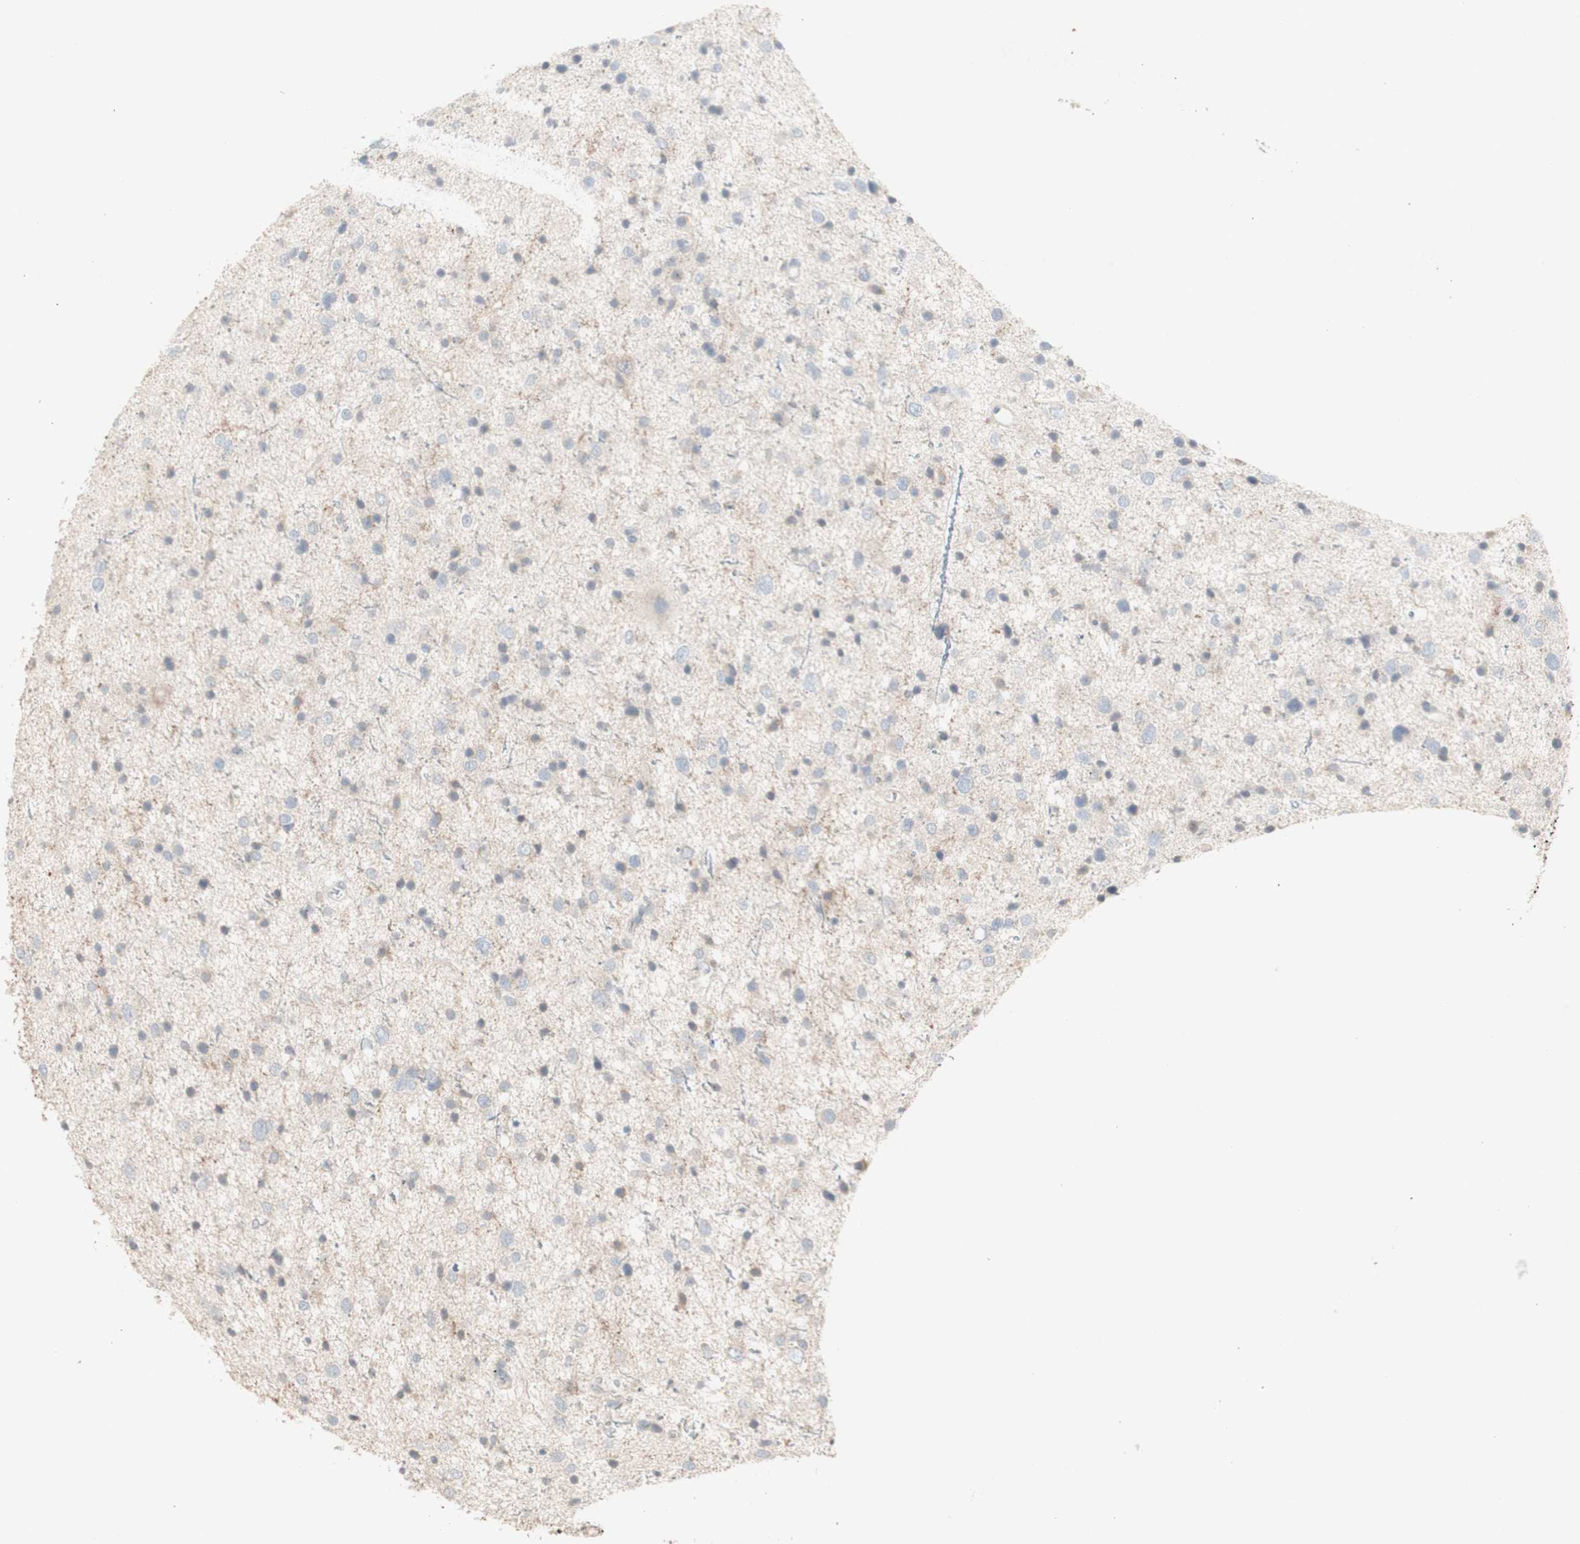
{"staining": {"intensity": "negative", "quantity": "none", "location": "none"}, "tissue": "glioma", "cell_type": "Tumor cells", "image_type": "cancer", "snomed": [{"axis": "morphology", "description": "Glioma, malignant, Low grade"}, {"axis": "topography", "description": "Brain"}], "caption": "Tumor cells are negative for protein expression in human malignant low-grade glioma.", "gene": "ATP6V1B1", "patient": {"sex": "female", "age": 37}}